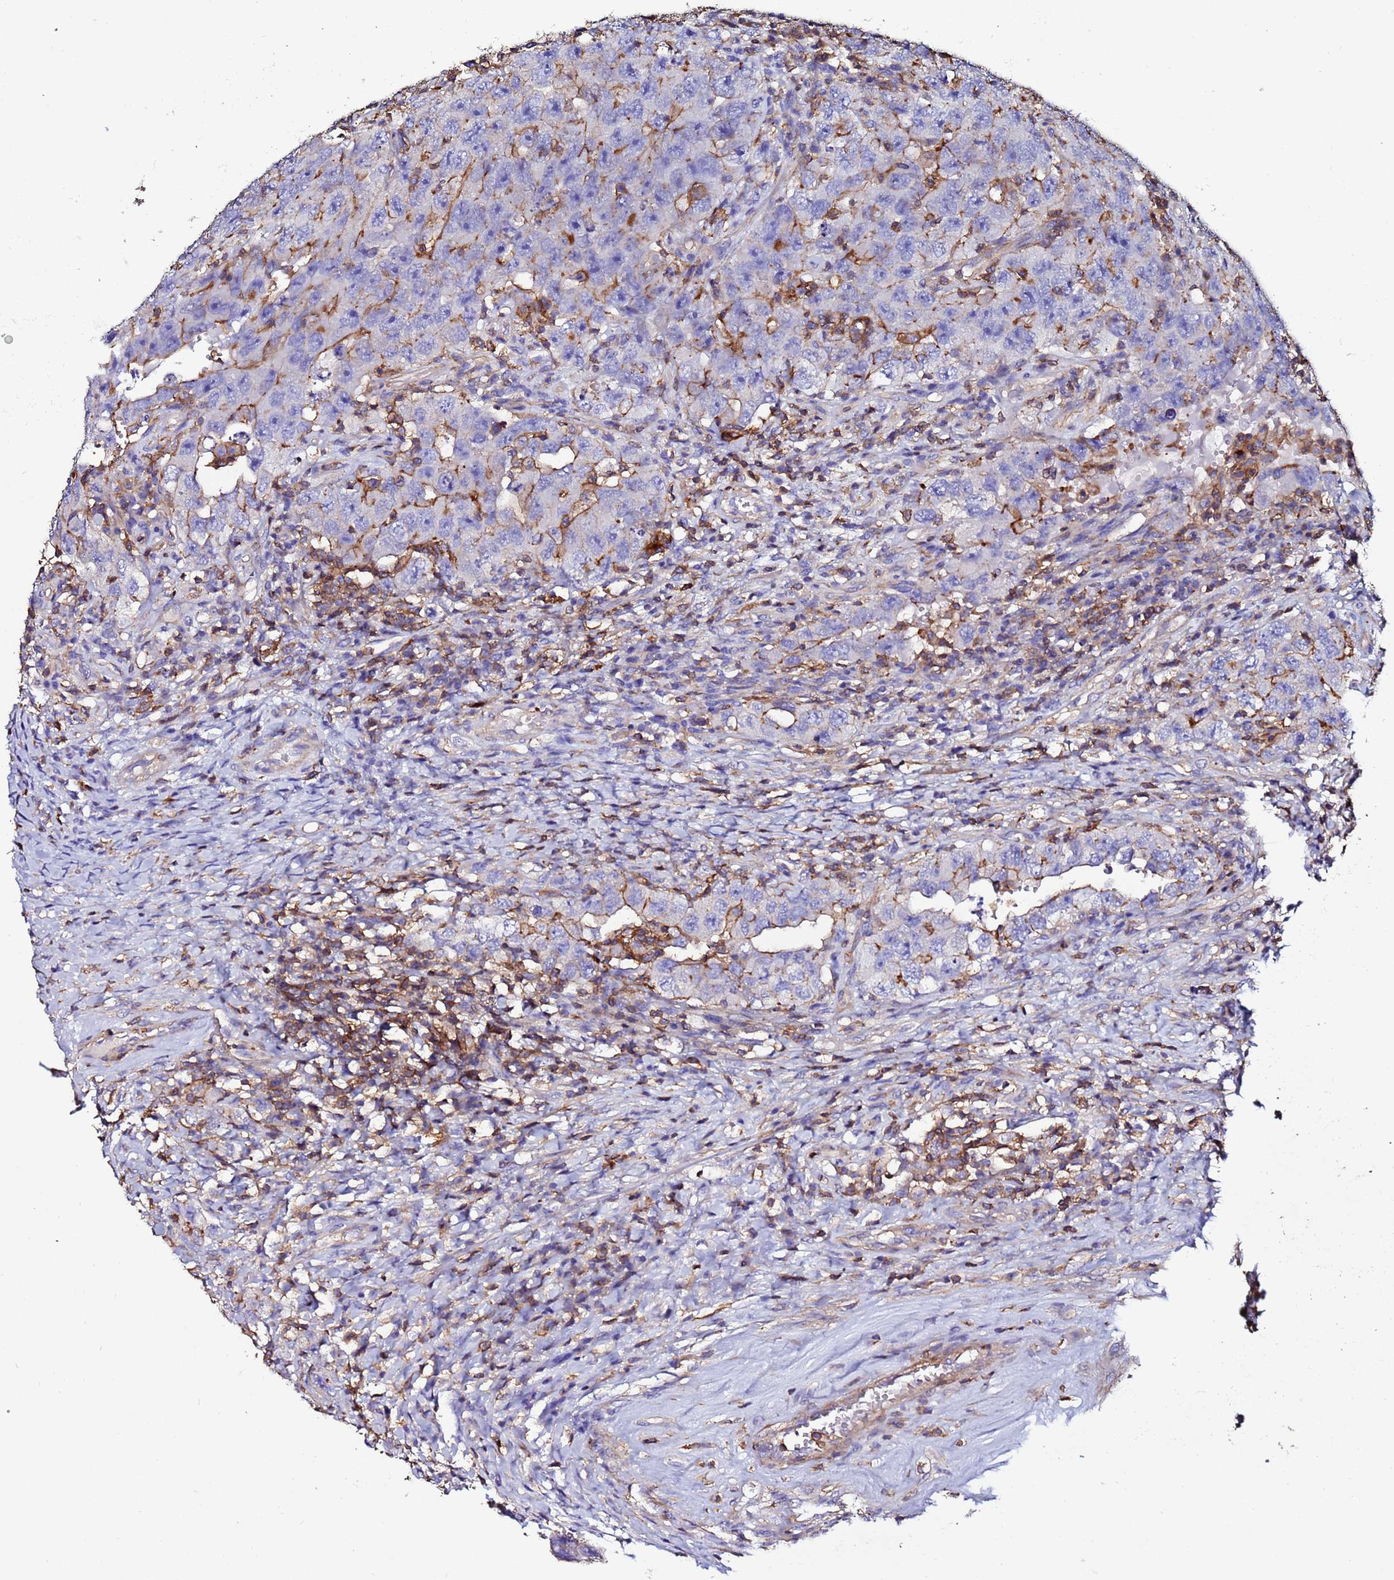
{"staining": {"intensity": "moderate", "quantity": "25%-75%", "location": "cytoplasmic/membranous"}, "tissue": "testis cancer", "cell_type": "Tumor cells", "image_type": "cancer", "snomed": [{"axis": "morphology", "description": "Carcinoma, Embryonal, NOS"}, {"axis": "topography", "description": "Testis"}], "caption": "Moderate cytoplasmic/membranous positivity is identified in about 25%-75% of tumor cells in testis cancer (embryonal carcinoma).", "gene": "ACTB", "patient": {"sex": "male", "age": 26}}